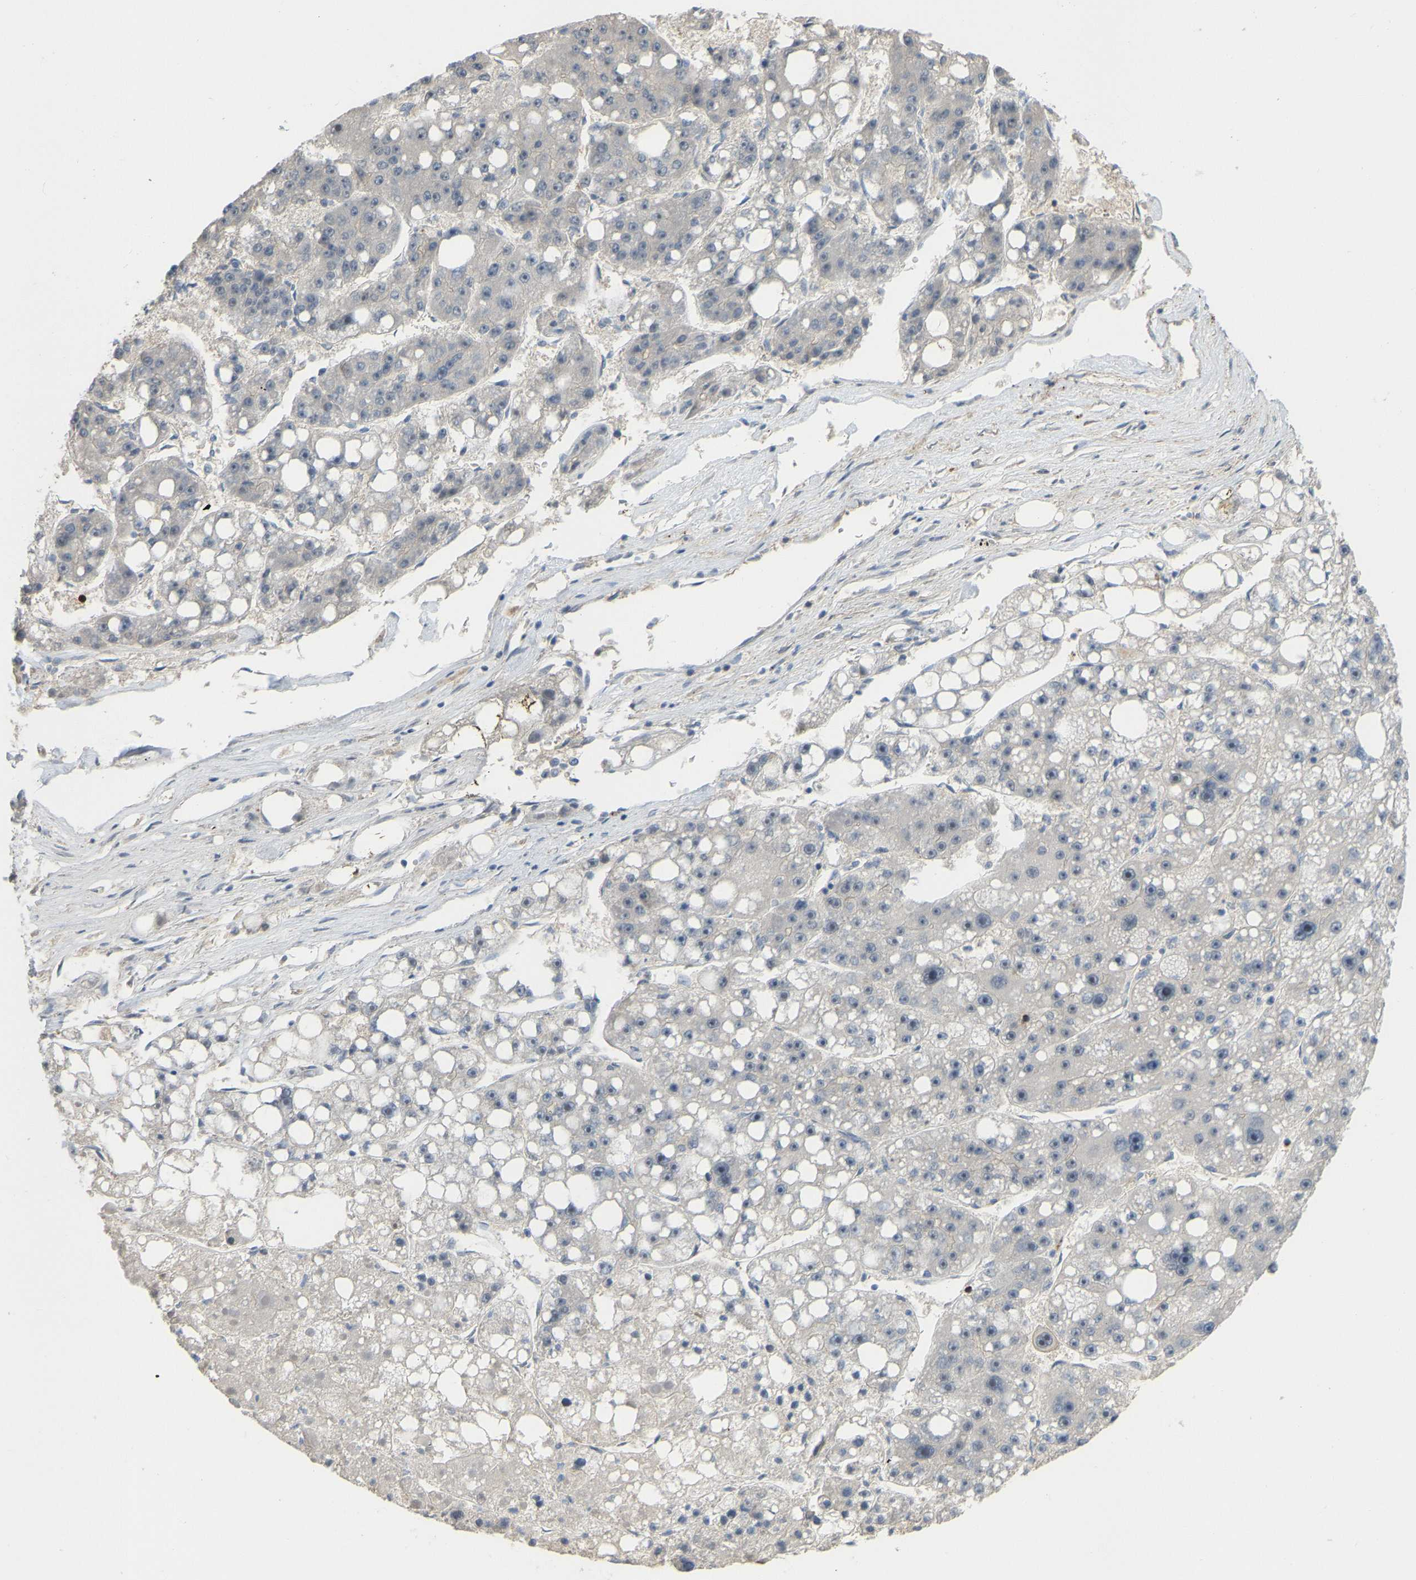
{"staining": {"intensity": "negative", "quantity": "none", "location": "none"}, "tissue": "liver cancer", "cell_type": "Tumor cells", "image_type": "cancer", "snomed": [{"axis": "morphology", "description": "Carcinoma, Hepatocellular, NOS"}, {"axis": "topography", "description": "Liver"}], "caption": "Micrograph shows no significant protein staining in tumor cells of hepatocellular carcinoma (liver). (Stains: DAB immunohistochemistry with hematoxylin counter stain, Microscopy: brightfield microscopy at high magnification).", "gene": "KIAA1671", "patient": {"sex": "female", "age": 61}}